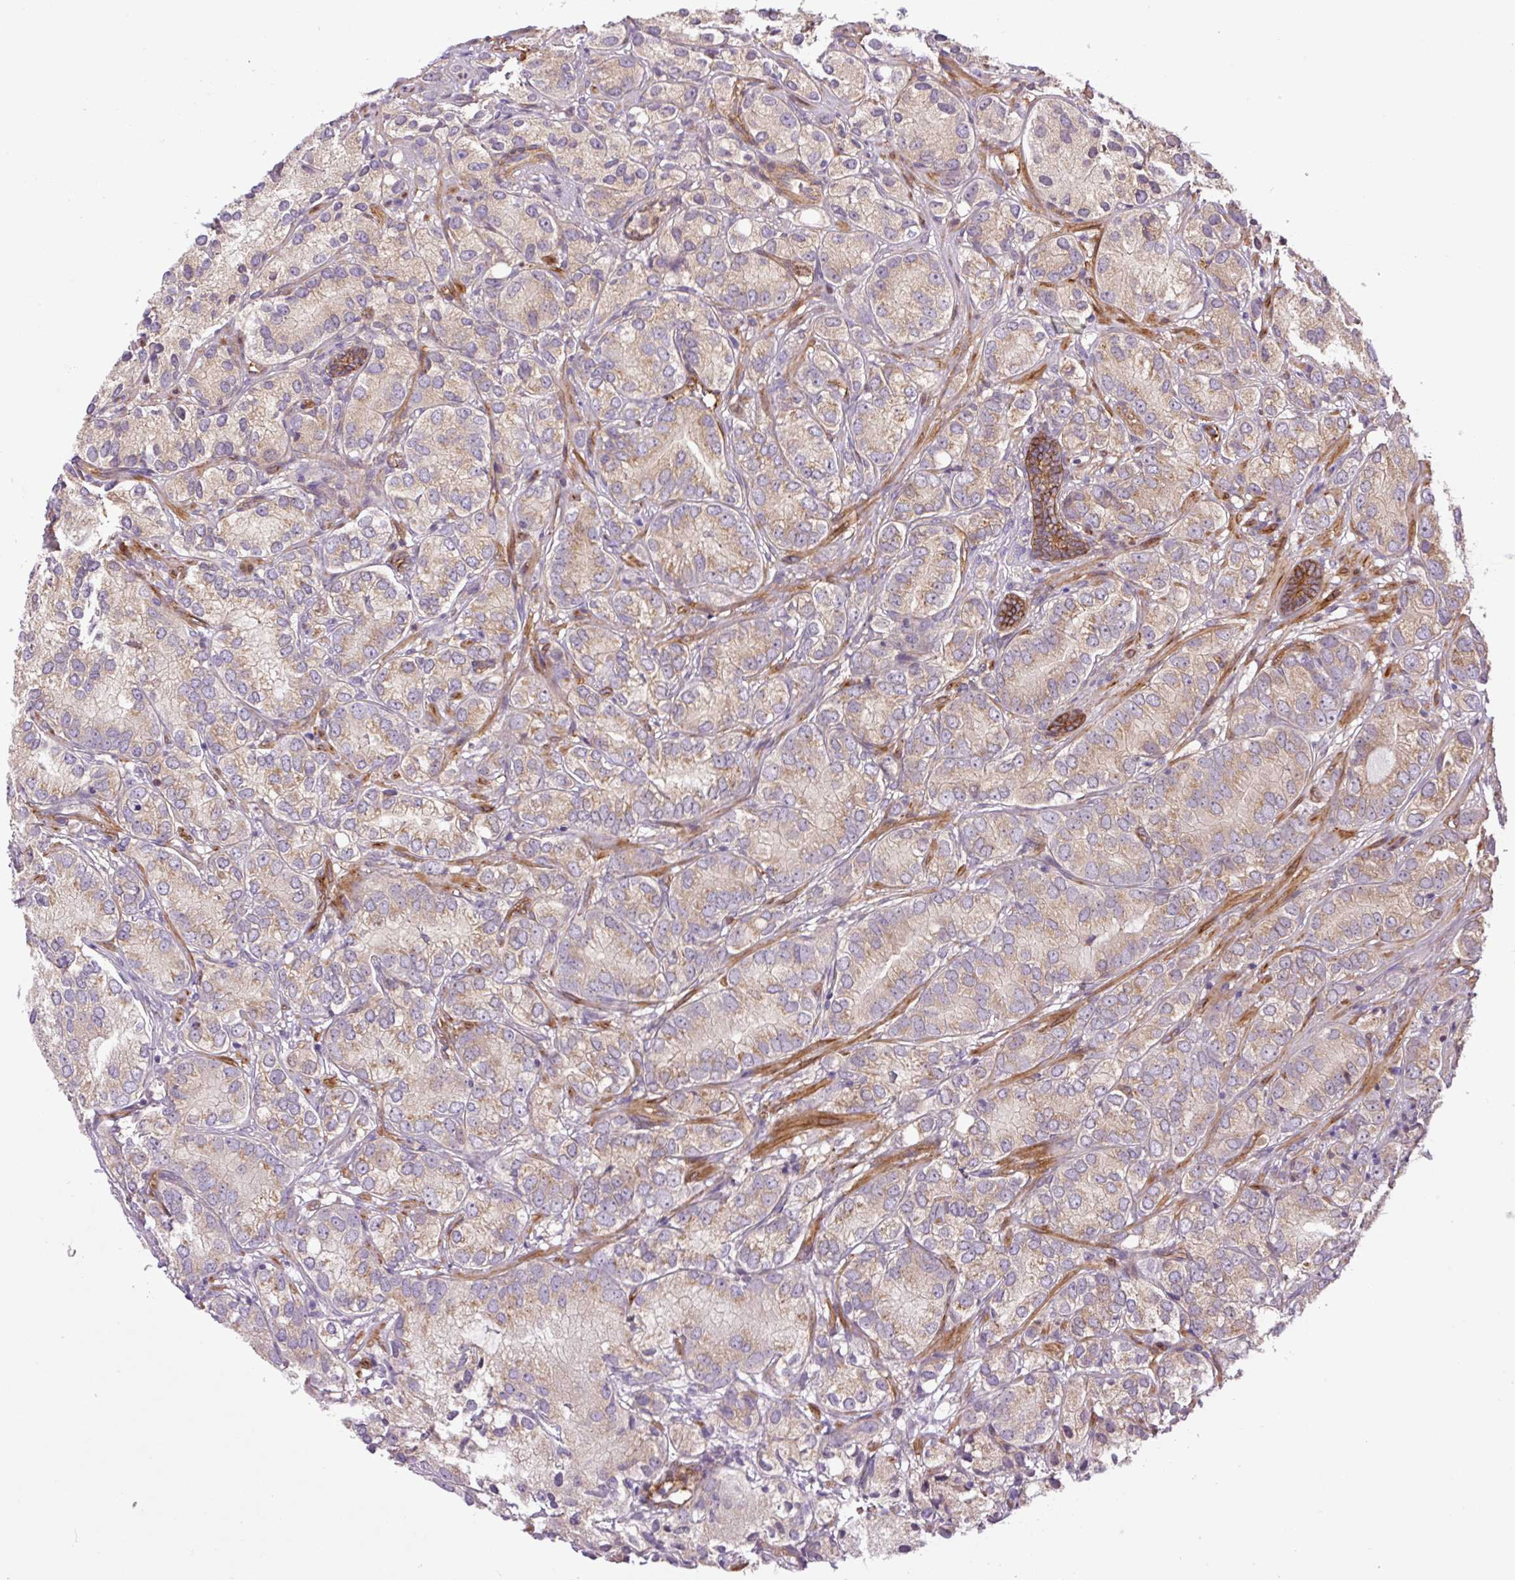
{"staining": {"intensity": "weak", "quantity": "25%-75%", "location": "cytoplasmic/membranous"}, "tissue": "prostate cancer", "cell_type": "Tumor cells", "image_type": "cancer", "snomed": [{"axis": "morphology", "description": "Adenocarcinoma, High grade"}, {"axis": "topography", "description": "Prostate"}], "caption": "An IHC image of tumor tissue is shown. Protein staining in brown shows weak cytoplasmic/membranous positivity in prostate cancer within tumor cells.", "gene": "SEPTIN10", "patient": {"sex": "male", "age": 82}}